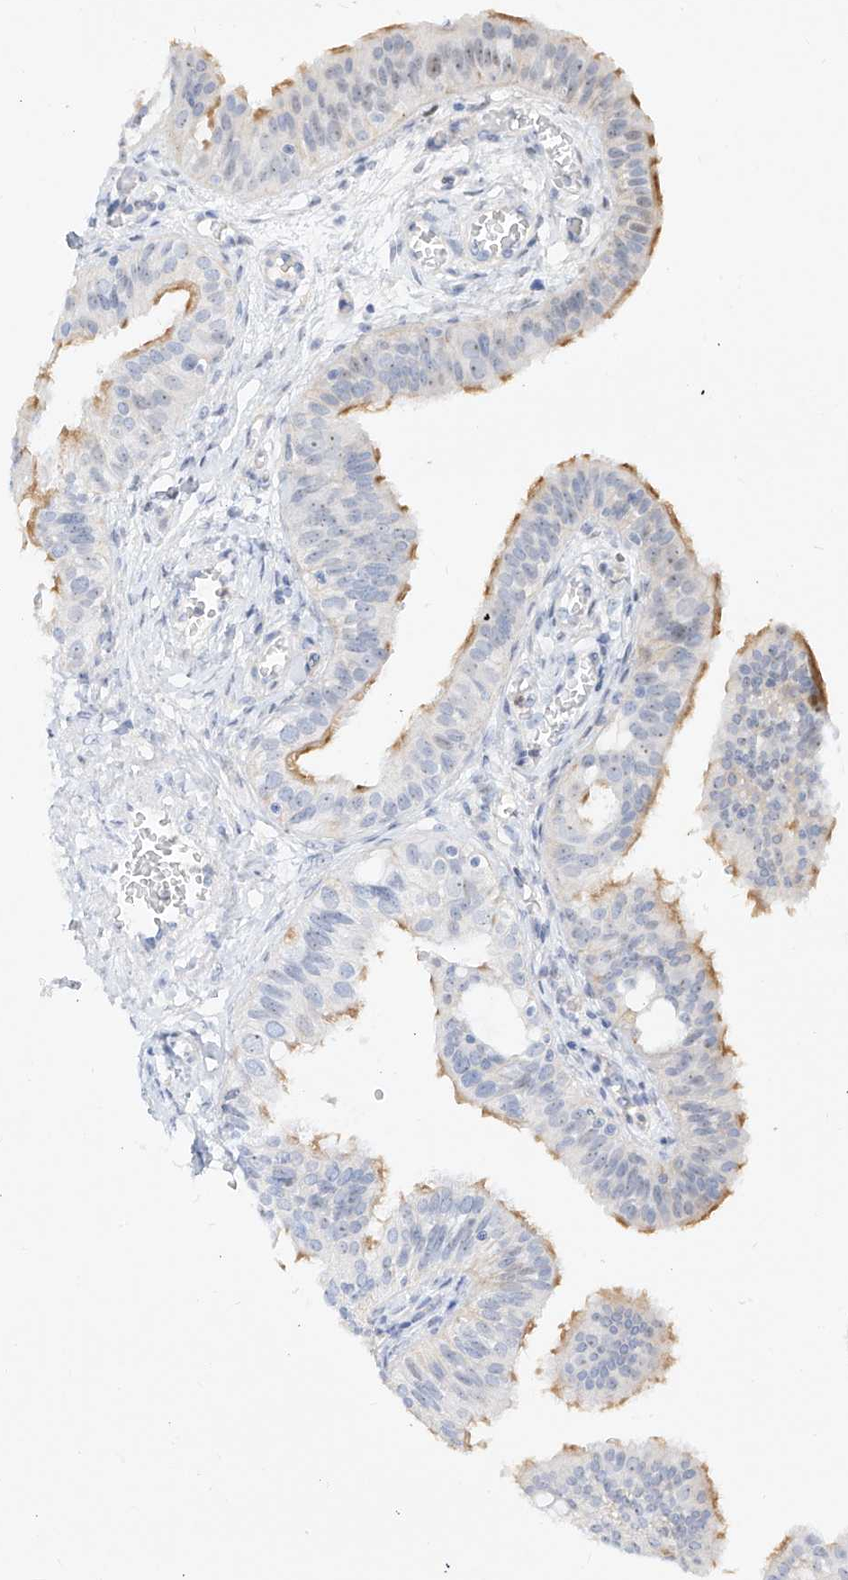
{"staining": {"intensity": "moderate", "quantity": "25%-75%", "location": "cytoplasmic/membranous"}, "tissue": "fallopian tube", "cell_type": "Glandular cells", "image_type": "normal", "snomed": [{"axis": "morphology", "description": "Normal tissue, NOS"}, {"axis": "topography", "description": "Fallopian tube"}, {"axis": "topography", "description": "Ovary"}], "caption": "High-magnification brightfield microscopy of normal fallopian tube stained with DAB (3,3'-diaminobenzidine) (brown) and counterstained with hematoxylin (blue). glandular cells exhibit moderate cytoplasmic/membranous positivity is present in about25%-75% of cells.", "gene": "SNU13", "patient": {"sex": "female", "age": 42}}